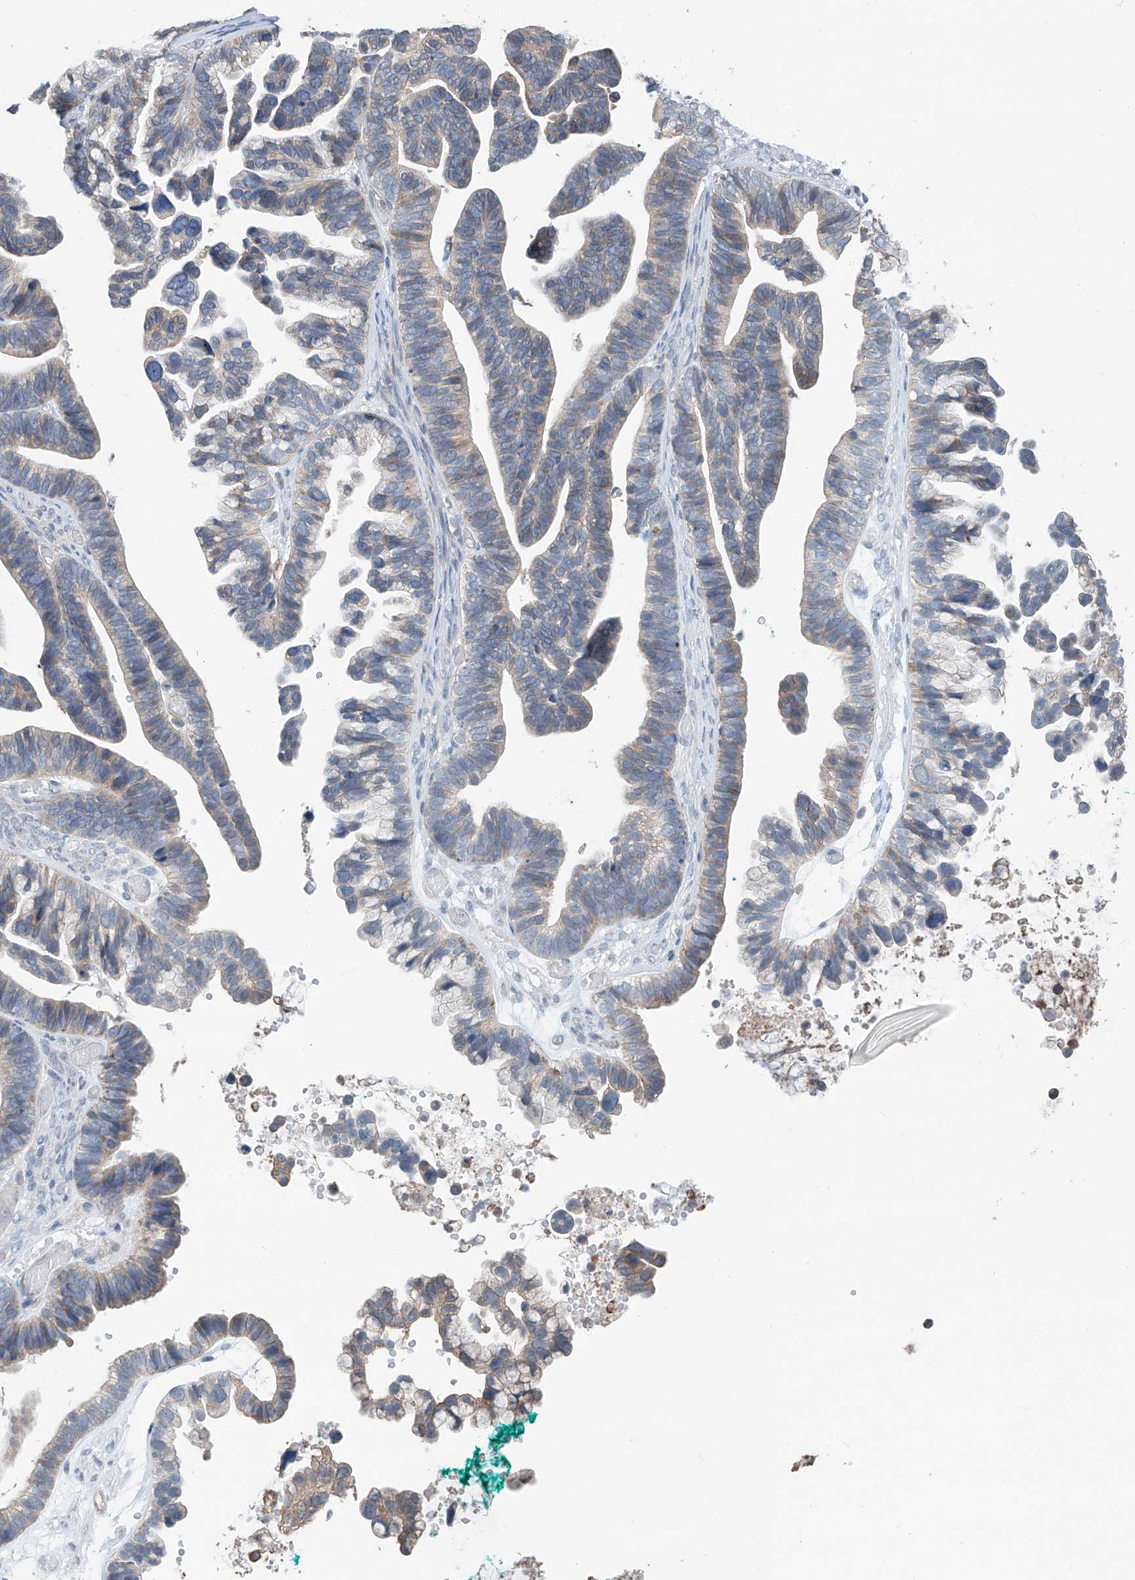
{"staining": {"intensity": "weak", "quantity": "25%-75%", "location": "cytoplasmic/membranous"}, "tissue": "ovarian cancer", "cell_type": "Tumor cells", "image_type": "cancer", "snomed": [{"axis": "morphology", "description": "Cystadenocarcinoma, serous, NOS"}, {"axis": "topography", "description": "Ovary"}], "caption": "Immunohistochemical staining of human ovarian cancer exhibits low levels of weak cytoplasmic/membranous expression in approximately 25%-75% of tumor cells. The protein of interest is stained brown, and the nuclei are stained in blue (DAB (3,3'-diaminobenzidine) IHC with brightfield microscopy, high magnification).", "gene": "KCNK10", "patient": {"sex": "female", "age": 56}}